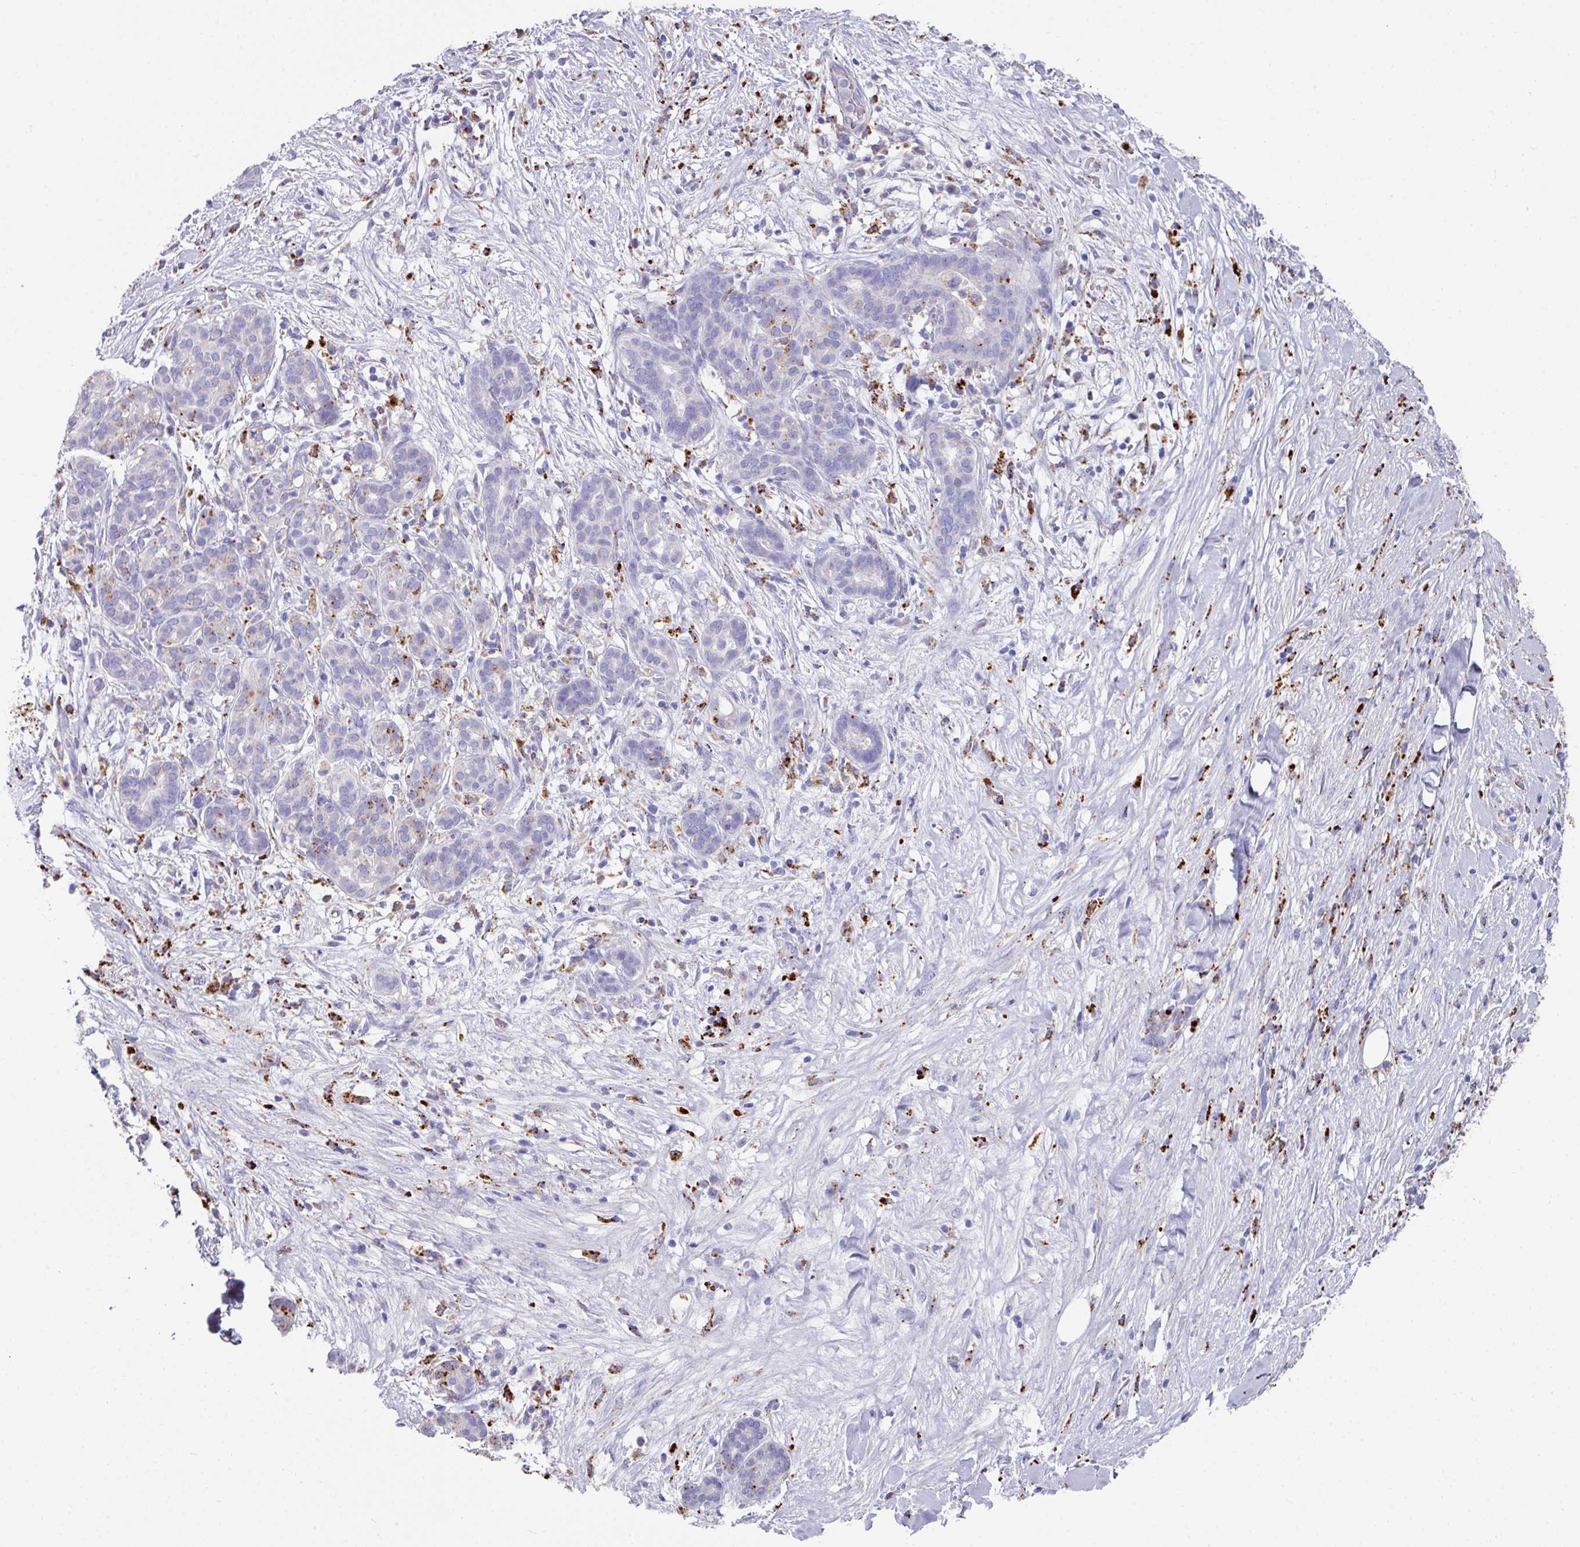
{"staining": {"intensity": "moderate", "quantity": "<25%", "location": "cytoplasmic/membranous"}, "tissue": "pancreatic cancer", "cell_type": "Tumor cells", "image_type": "cancer", "snomed": [{"axis": "morphology", "description": "Adenocarcinoma, NOS"}, {"axis": "topography", "description": "Pancreas"}], "caption": "Human pancreatic cancer stained for a protein (brown) exhibits moderate cytoplasmic/membranous positive positivity in about <25% of tumor cells.", "gene": "CPVL", "patient": {"sex": "male", "age": 44}}